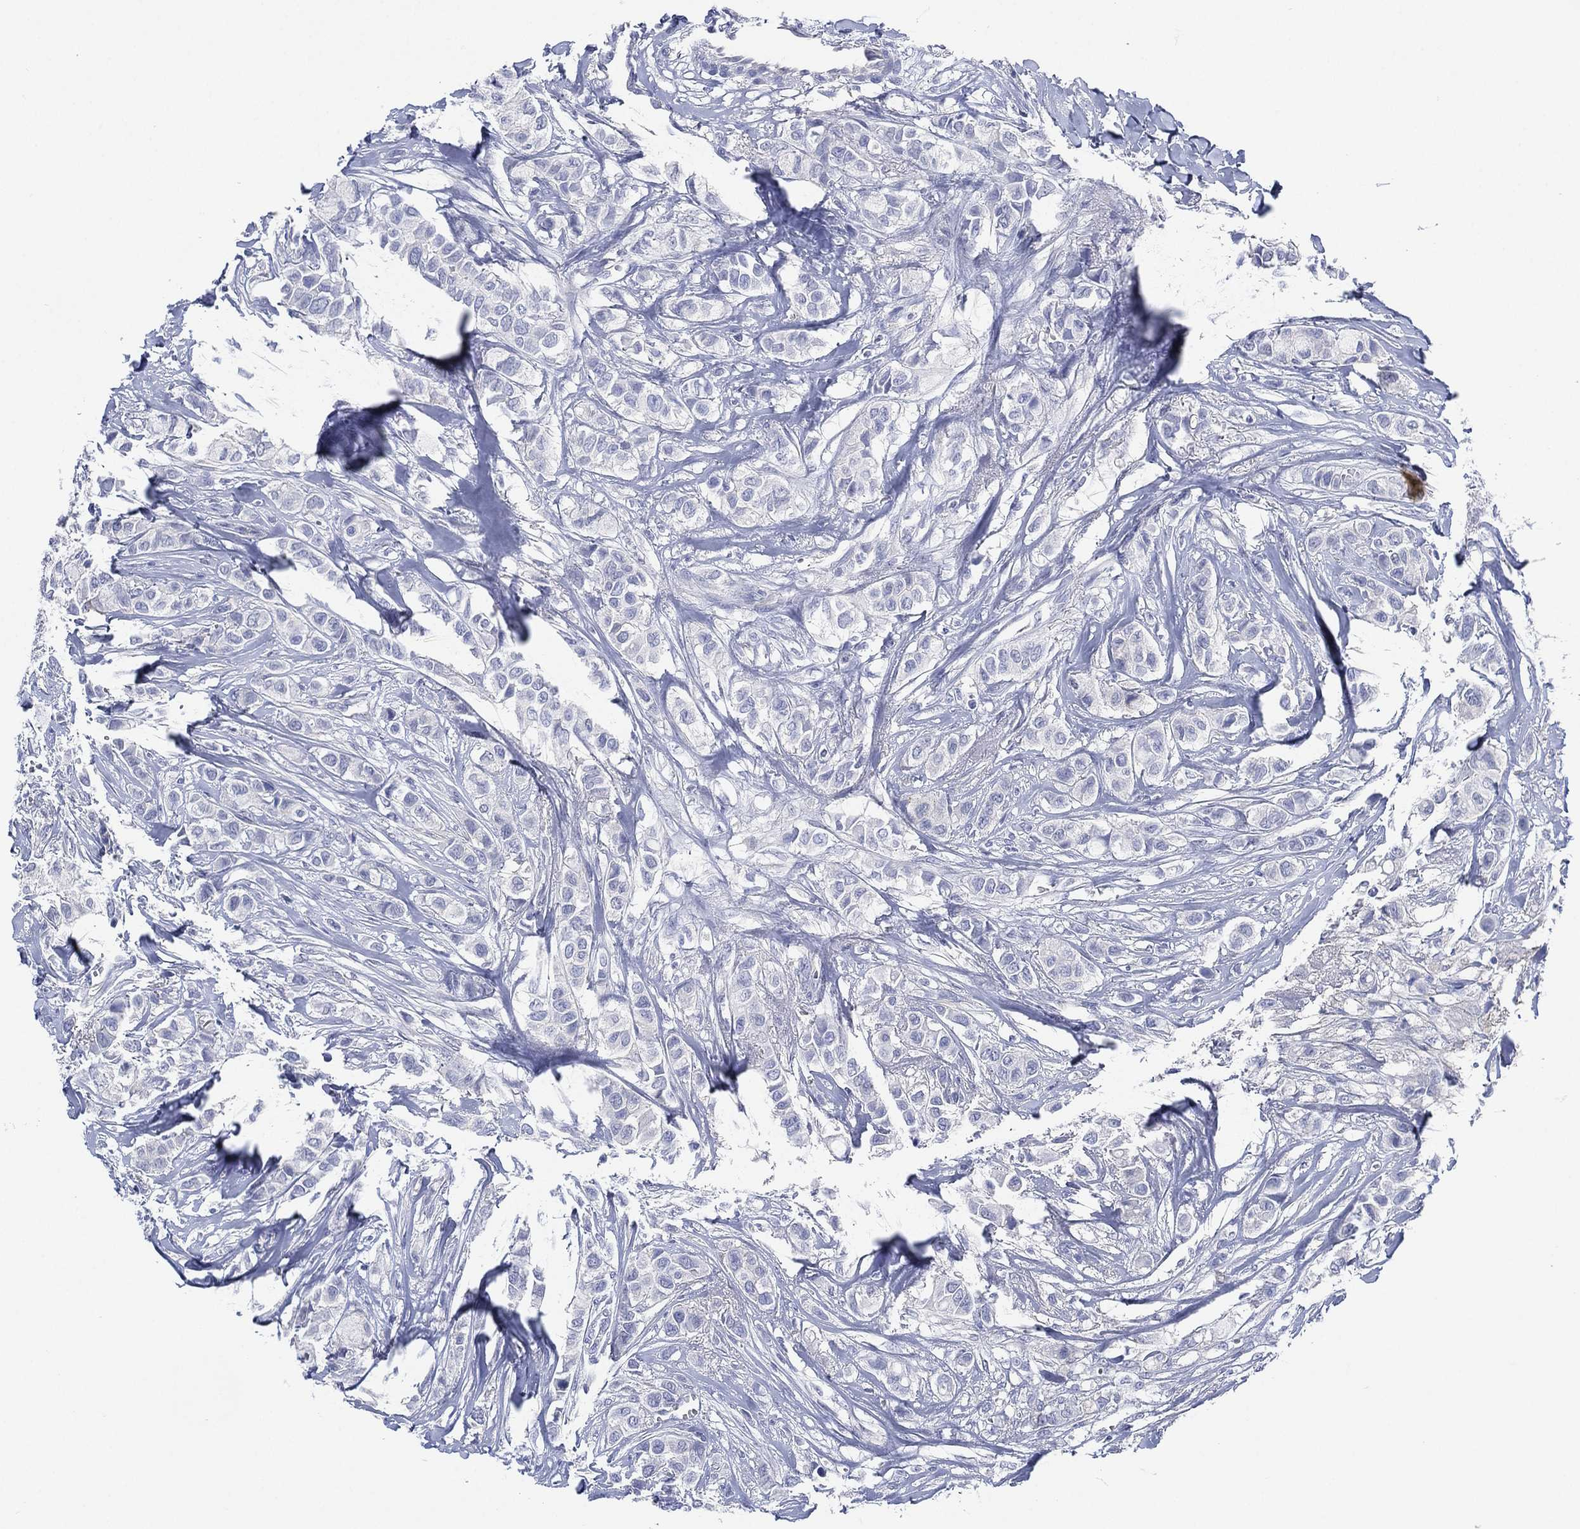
{"staining": {"intensity": "negative", "quantity": "none", "location": "none"}, "tissue": "breast cancer", "cell_type": "Tumor cells", "image_type": "cancer", "snomed": [{"axis": "morphology", "description": "Duct carcinoma"}, {"axis": "topography", "description": "Breast"}], "caption": "Tumor cells show no significant expression in breast cancer. Nuclei are stained in blue.", "gene": "C5orf46", "patient": {"sex": "female", "age": 85}}